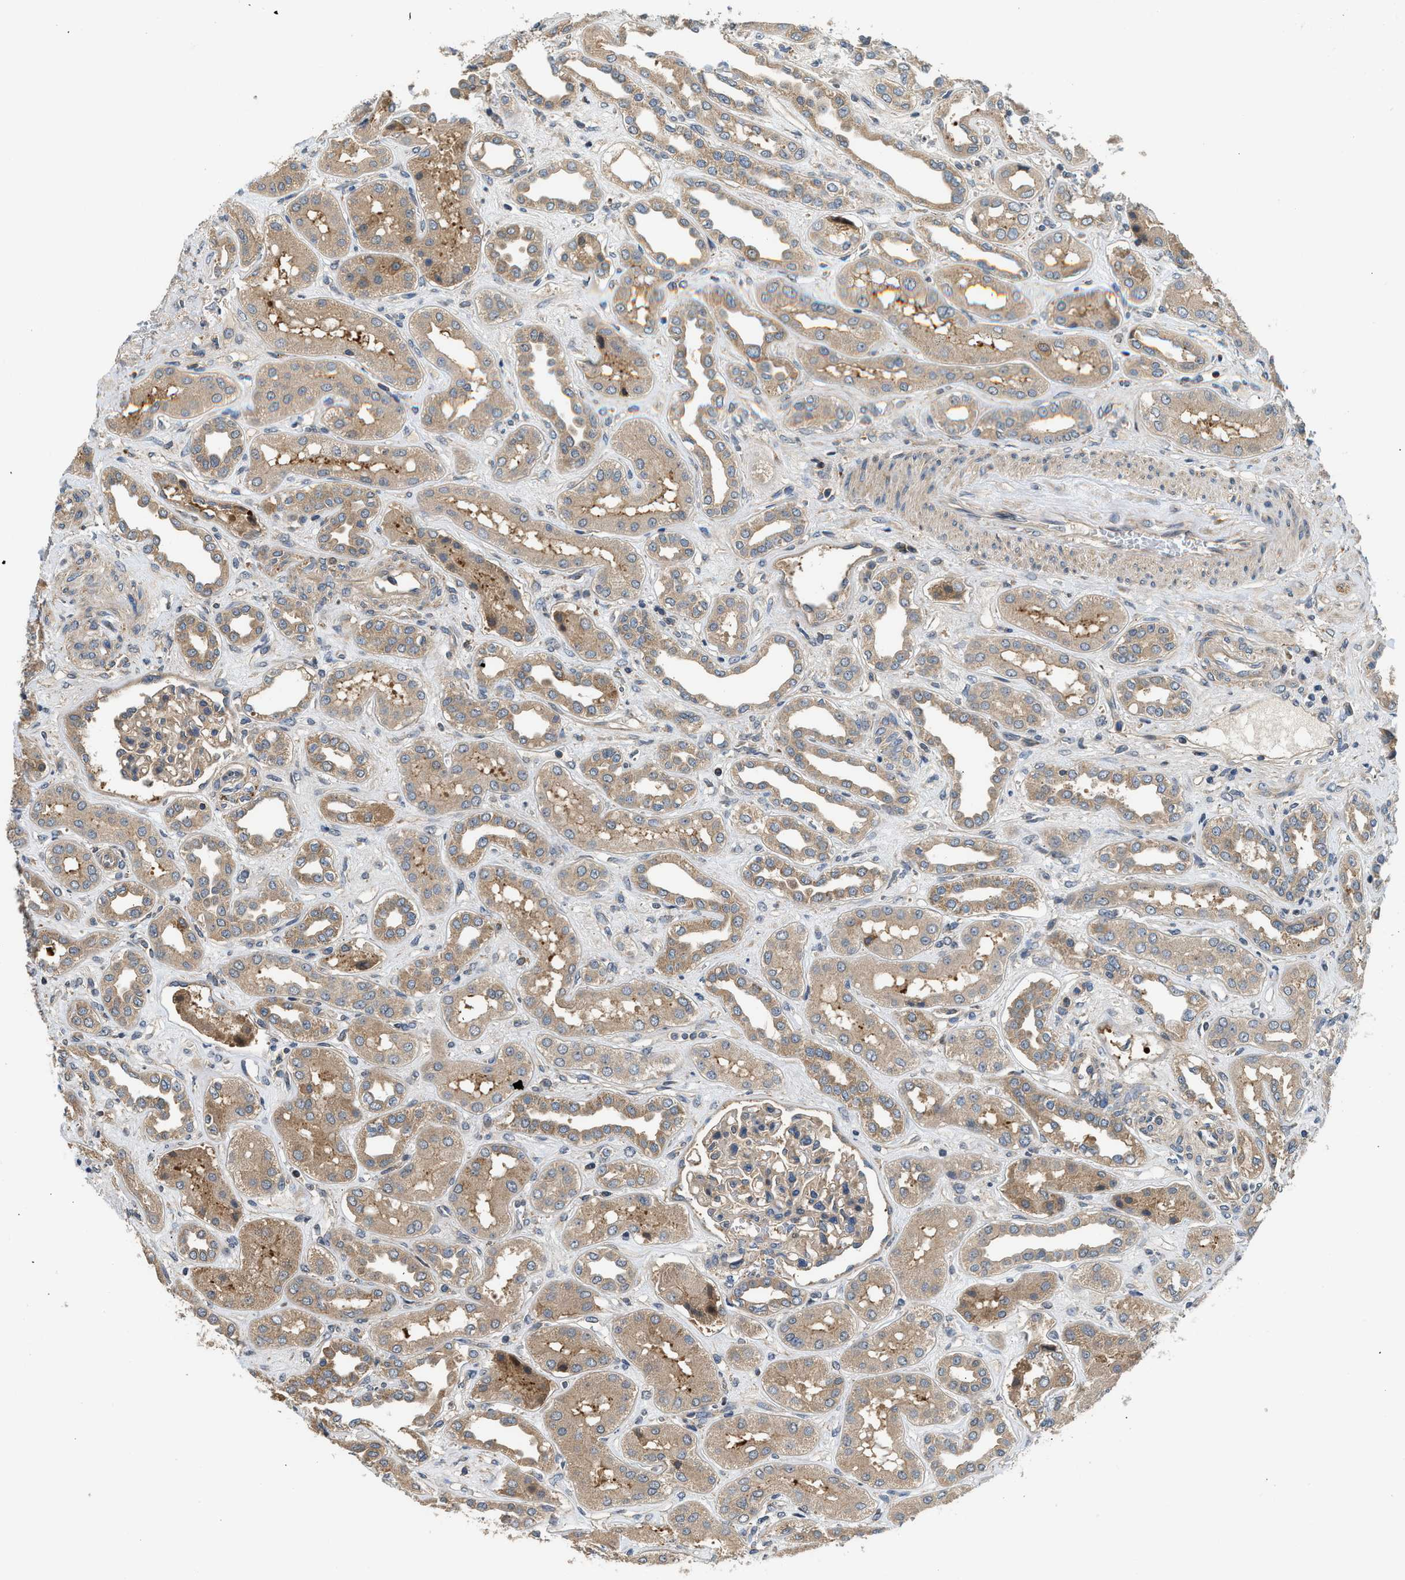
{"staining": {"intensity": "weak", "quantity": "25%-75%", "location": "cytoplasmic/membranous"}, "tissue": "kidney", "cell_type": "Cells in glomeruli", "image_type": "normal", "snomed": [{"axis": "morphology", "description": "Normal tissue, NOS"}, {"axis": "topography", "description": "Kidney"}], "caption": "An image of kidney stained for a protein exhibits weak cytoplasmic/membranous brown staining in cells in glomeruli.", "gene": "IL3RA", "patient": {"sex": "male", "age": 59}}